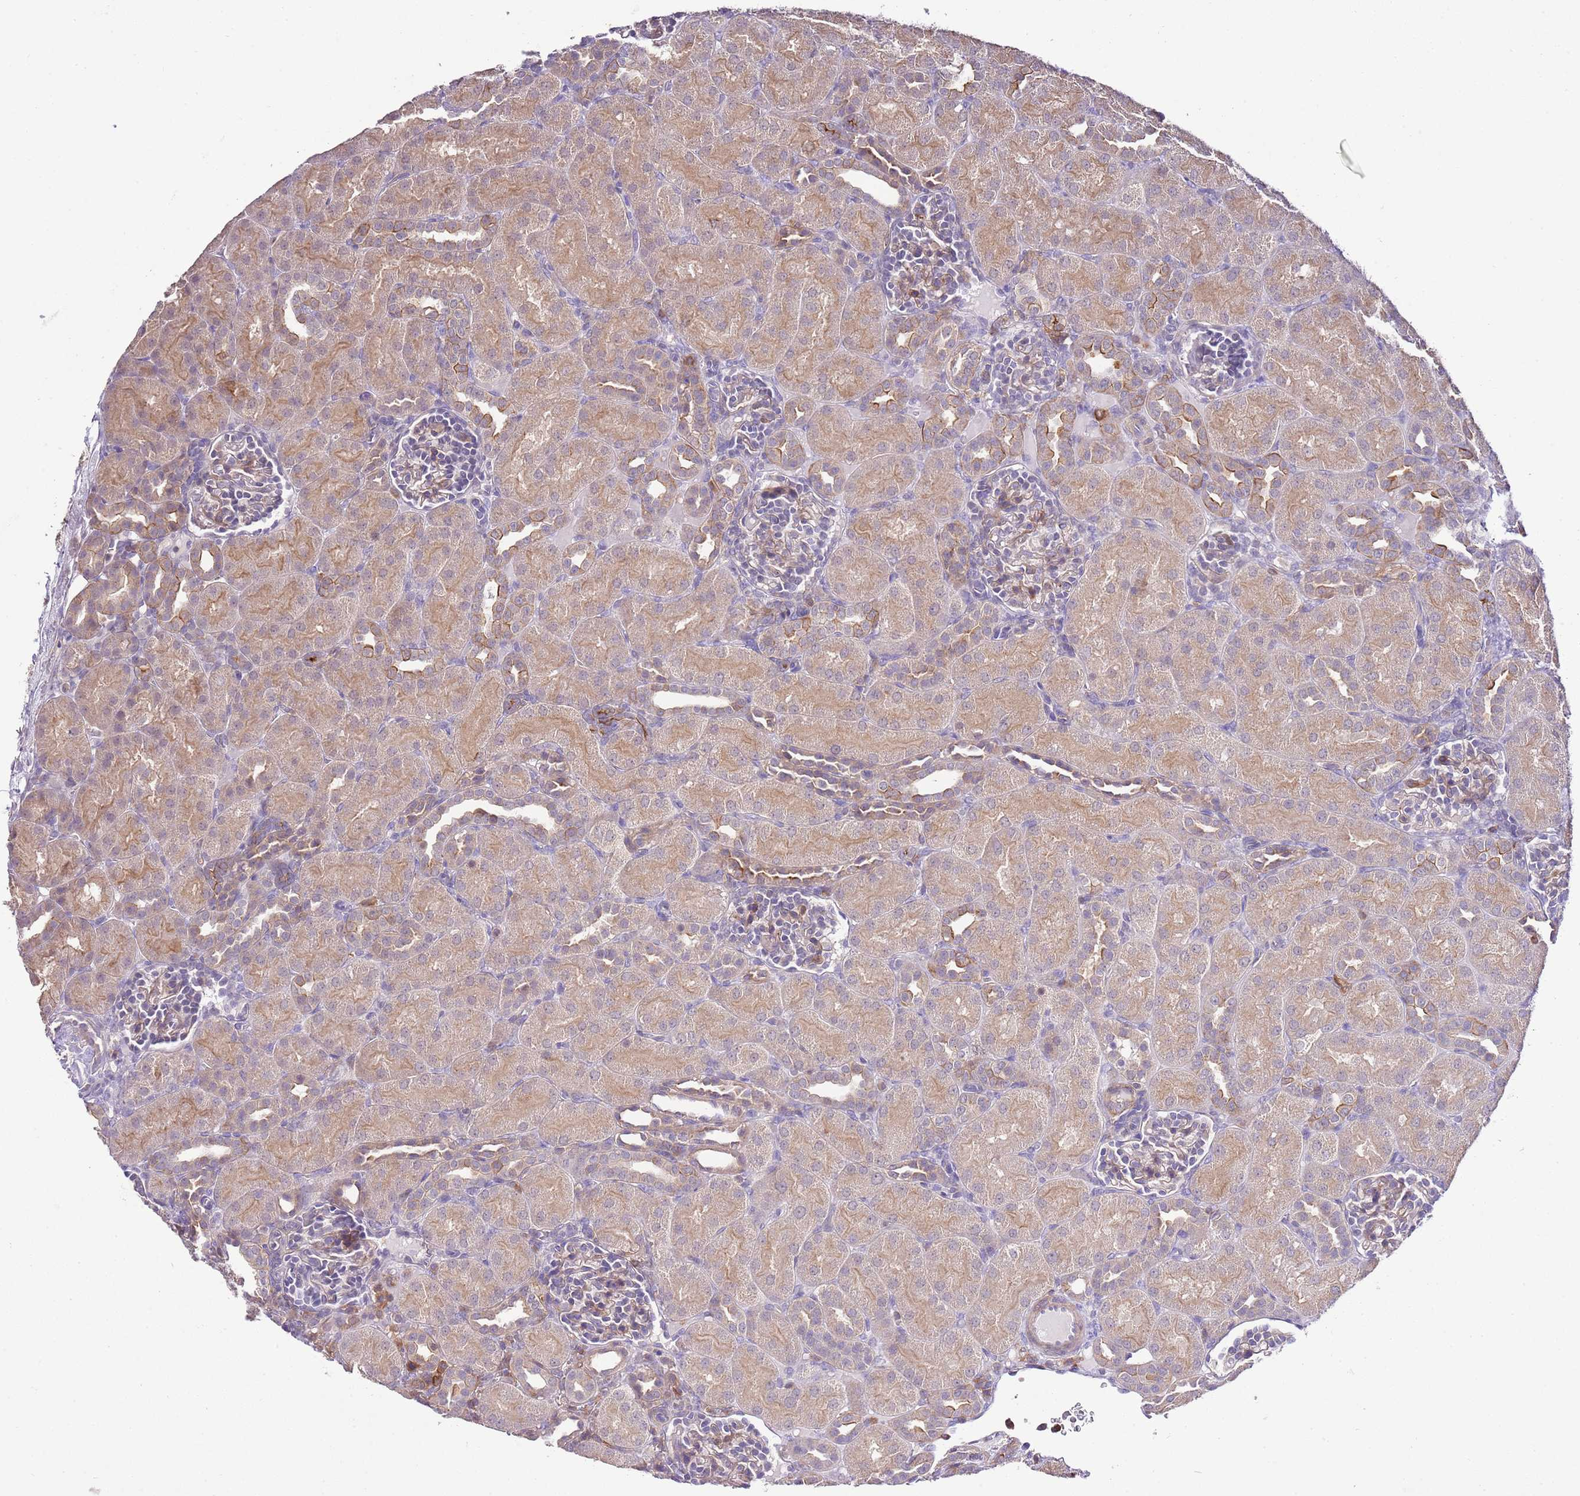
{"staining": {"intensity": "weak", "quantity": ">75%", "location": "cytoplasmic/membranous"}, "tissue": "kidney", "cell_type": "Cells in glomeruli", "image_type": "normal", "snomed": [{"axis": "morphology", "description": "Normal tissue, NOS"}, {"axis": "topography", "description": "Kidney"}], "caption": "The micrograph demonstrates immunohistochemical staining of unremarkable kidney. There is weak cytoplasmic/membranous positivity is present in approximately >75% of cells in glomeruli.", "gene": "EFHD1", "patient": {"sex": "male", "age": 1}}